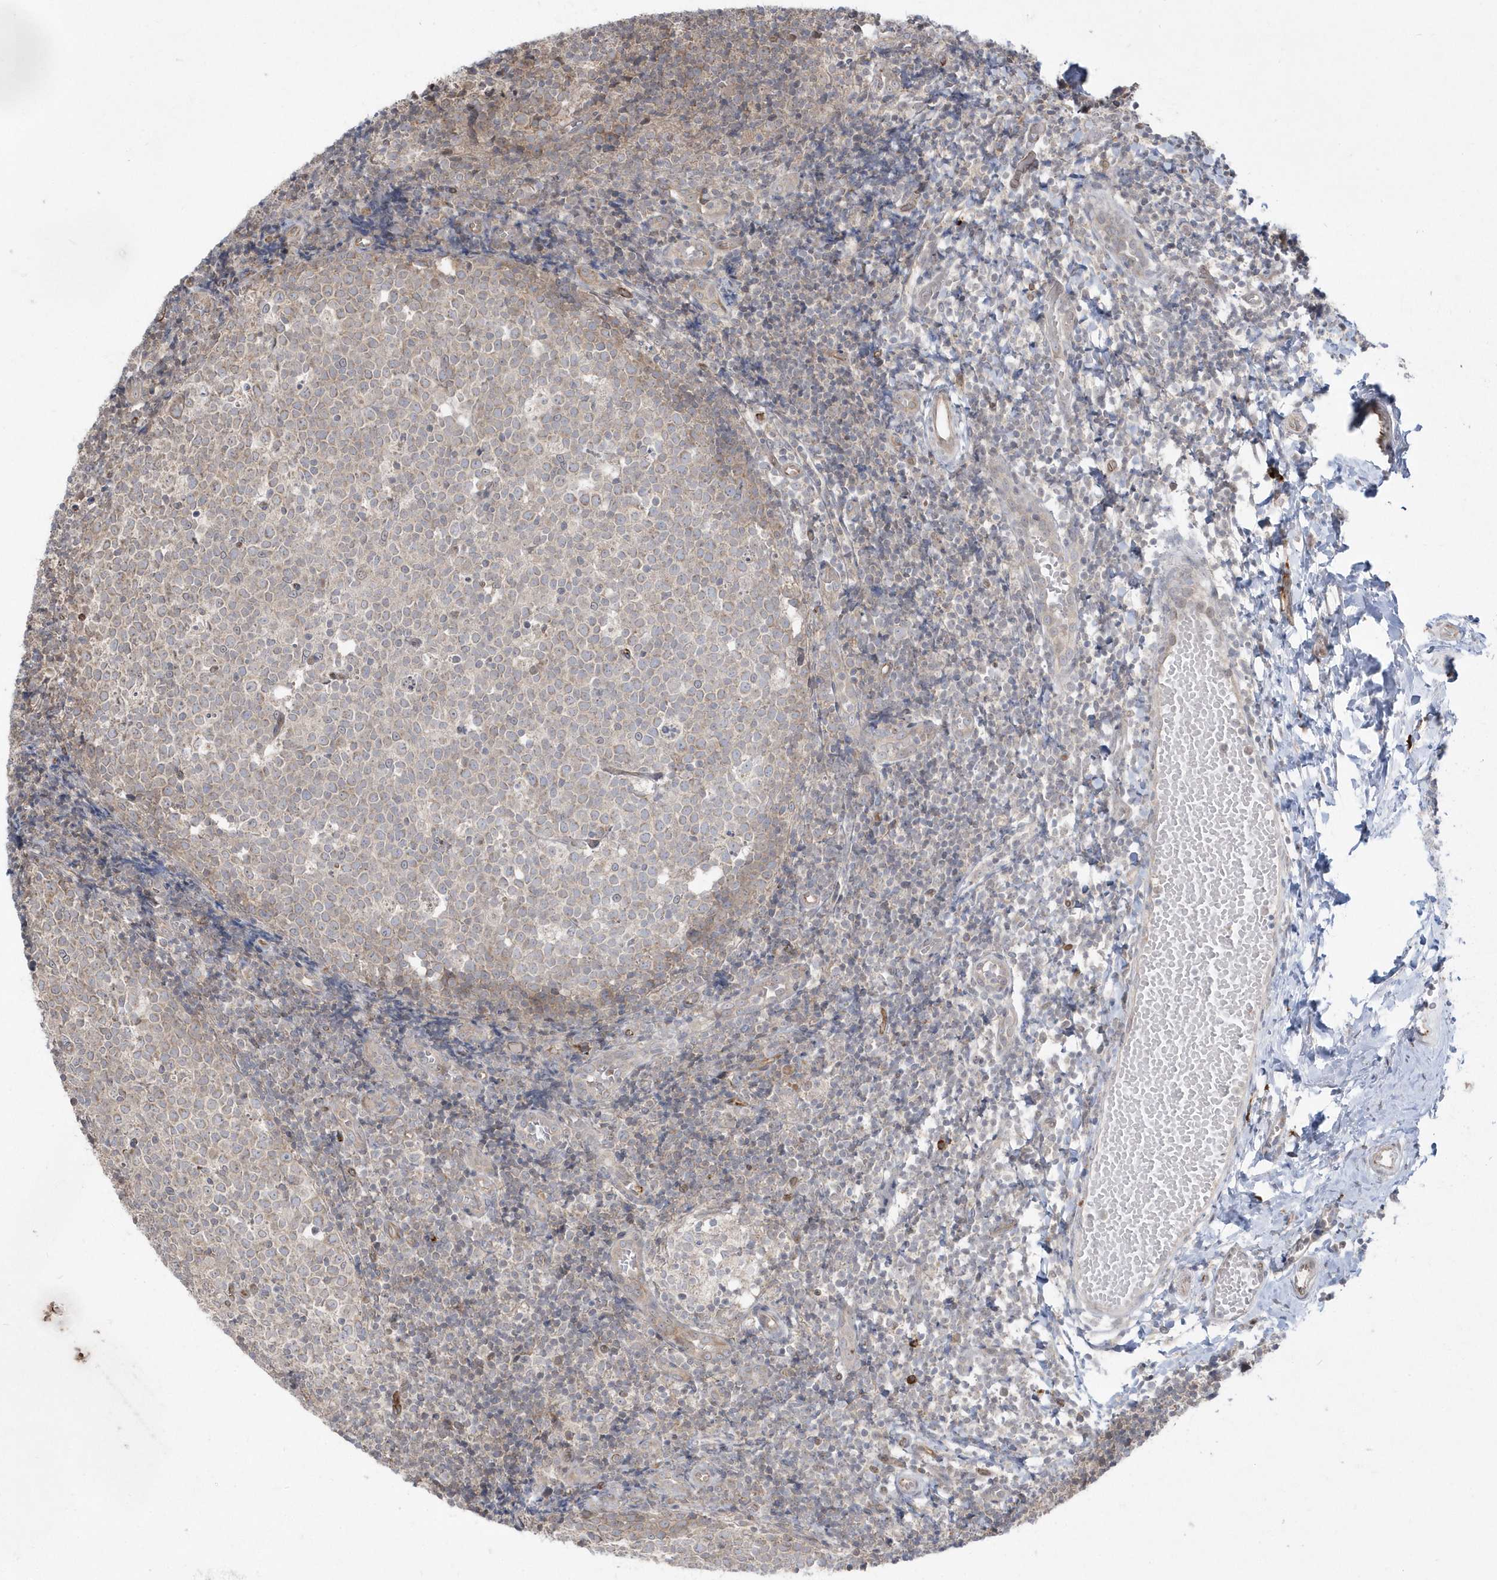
{"staining": {"intensity": "weak", "quantity": "25%-75%", "location": "cytoplasmic/membranous"}, "tissue": "tonsil", "cell_type": "Germinal center cells", "image_type": "normal", "snomed": [{"axis": "morphology", "description": "Normal tissue, NOS"}, {"axis": "topography", "description": "Tonsil"}], "caption": "Immunohistochemical staining of normal tonsil exhibits weak cytoplasmic/membranous protein expression in approximately 25%-75% of germinal center cells.", "gene": "DHX57", "patient": {"sex": "female", "age": 19}}